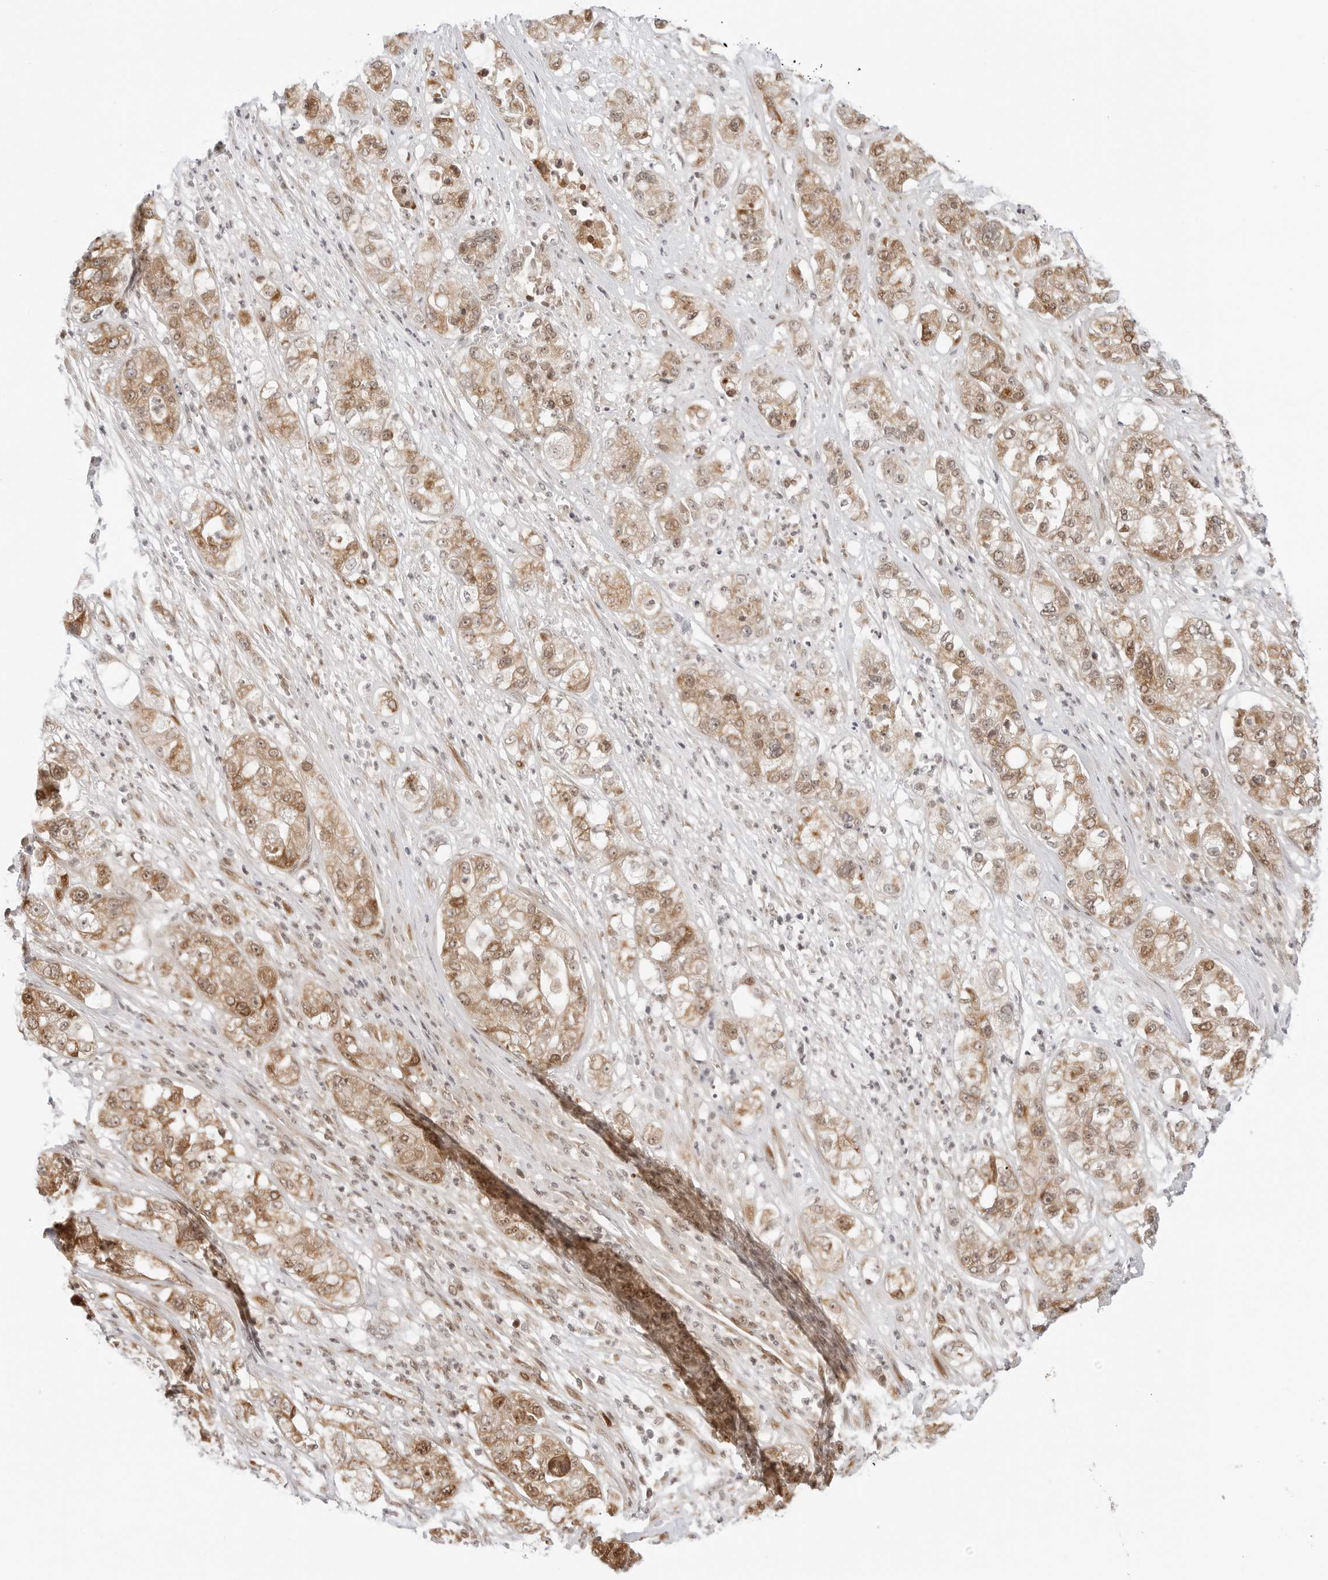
{"staining": {"intensity": "moderate", "quantity": ">75%", "location": "cytoplasmic/membranous,nuclear"}, "tissue": "pancreatic cancer", "cell_type": "Tumor cells", "image_type": "cancer", "snomed": [{"axis": "morphology", "description": "Adenocarcinoma, NOS"}, {"axis": "topography", "description": "Pancreas"}], "caption": "Immunohistochemical staining of pancreatic cancer (adenocarcinoma) demonstrates moderate cytoplasmic/membranous and nuclear protein positivity in about >75% of tumor cells.", "gene": "TIPRL", "patient": {"sex": "female", "age": 78}}